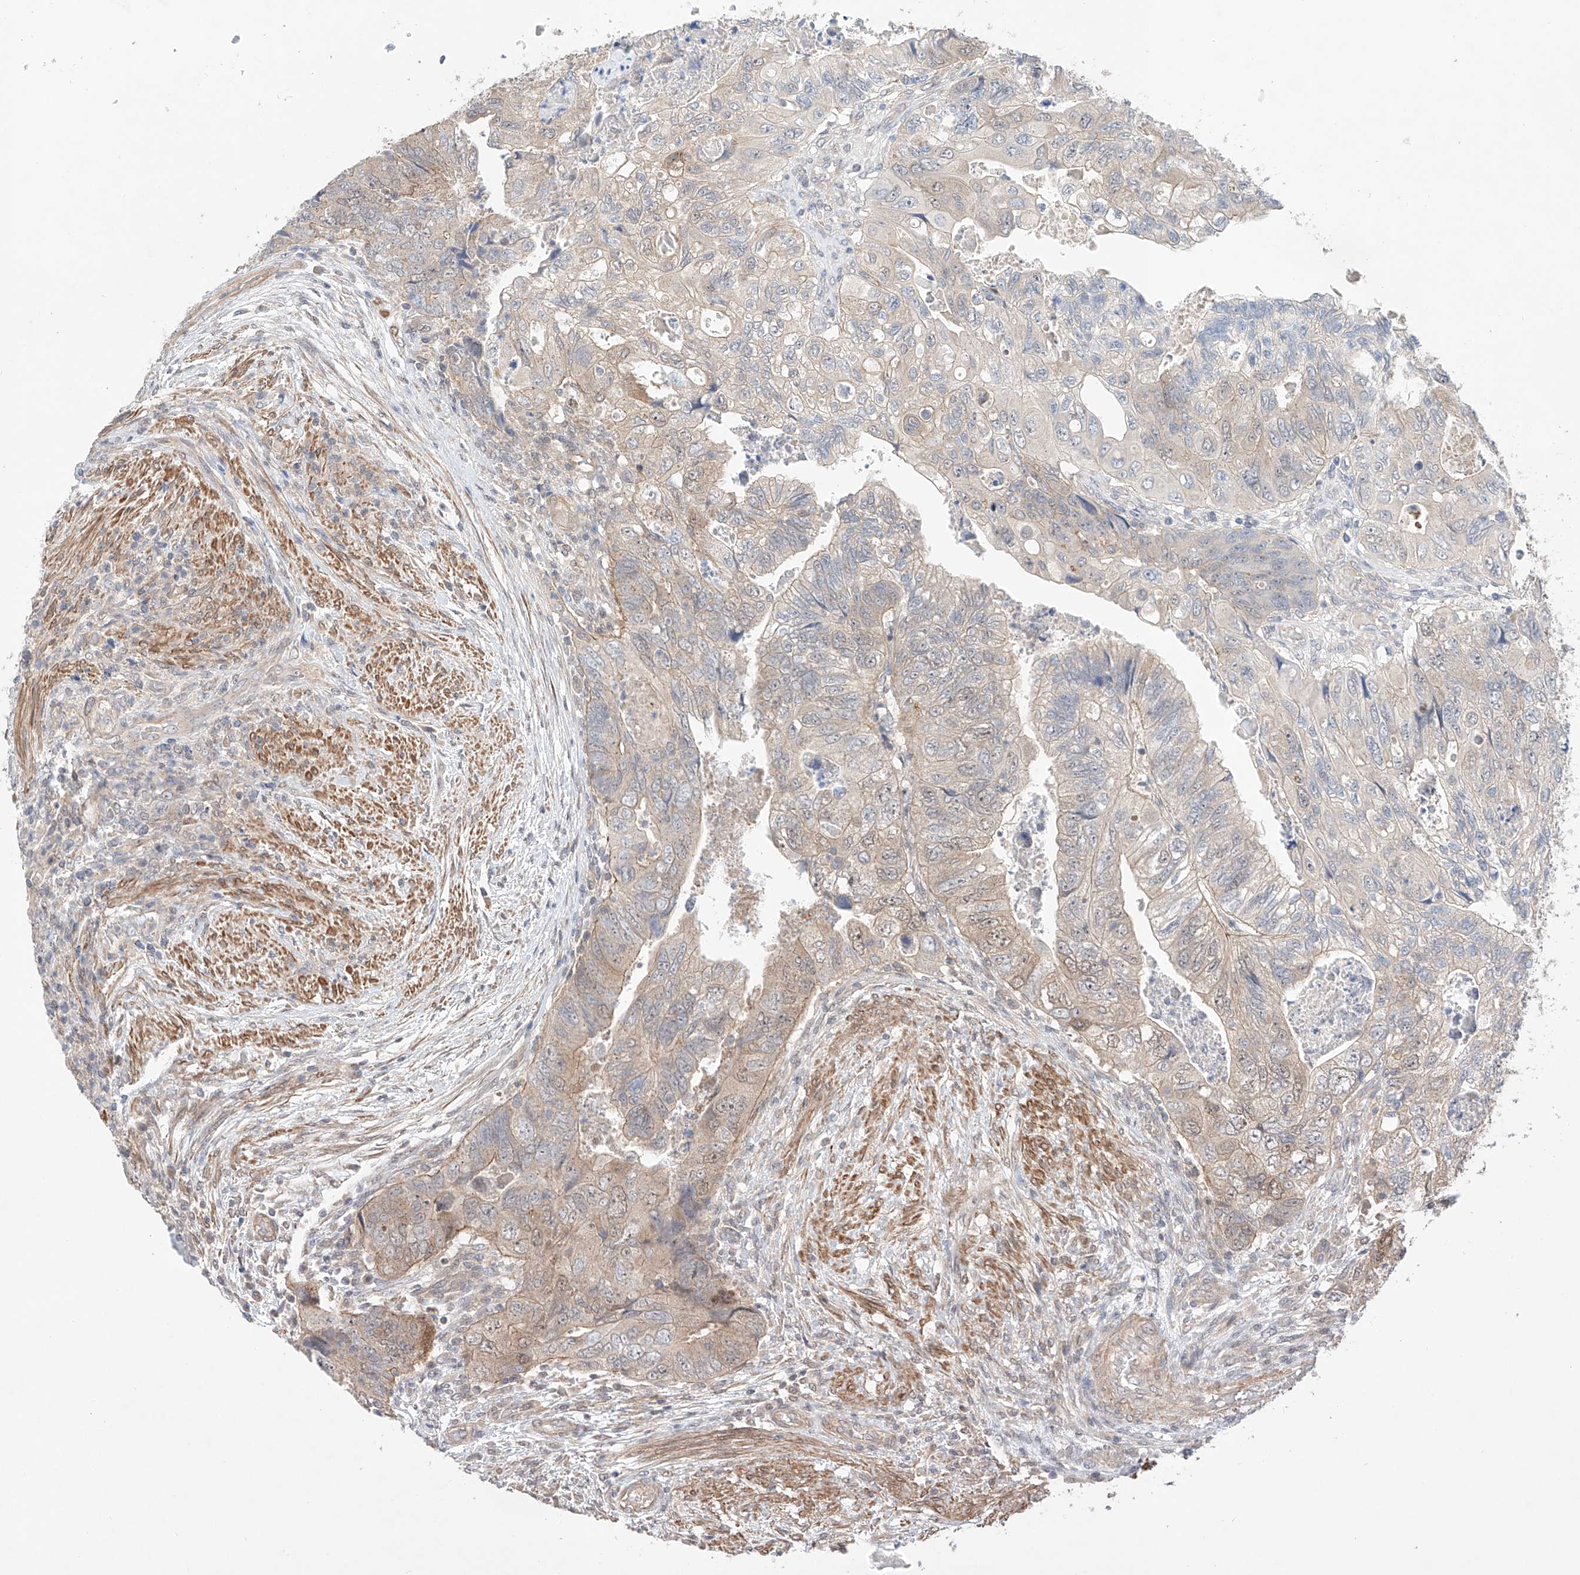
{"staining": {"intensity": "weak", "quantity": "<25%", "location": "cytoplasmic/membranous"}, "tissue": "colorectal cancer", "cell_type": "Tumor cells", "image_type": "cancer", "snomed": [{"axis": "morphology", "description": "Adenocarcinoma, NOS"}, {"axis": "topography", "description": "Rectum"}], "caption": "Tumor cells are negative for brown protein staining in adenocarcinoma (colorectal).", "gene": "TSR2", "patient": {"sex": "male", "age": 63}}